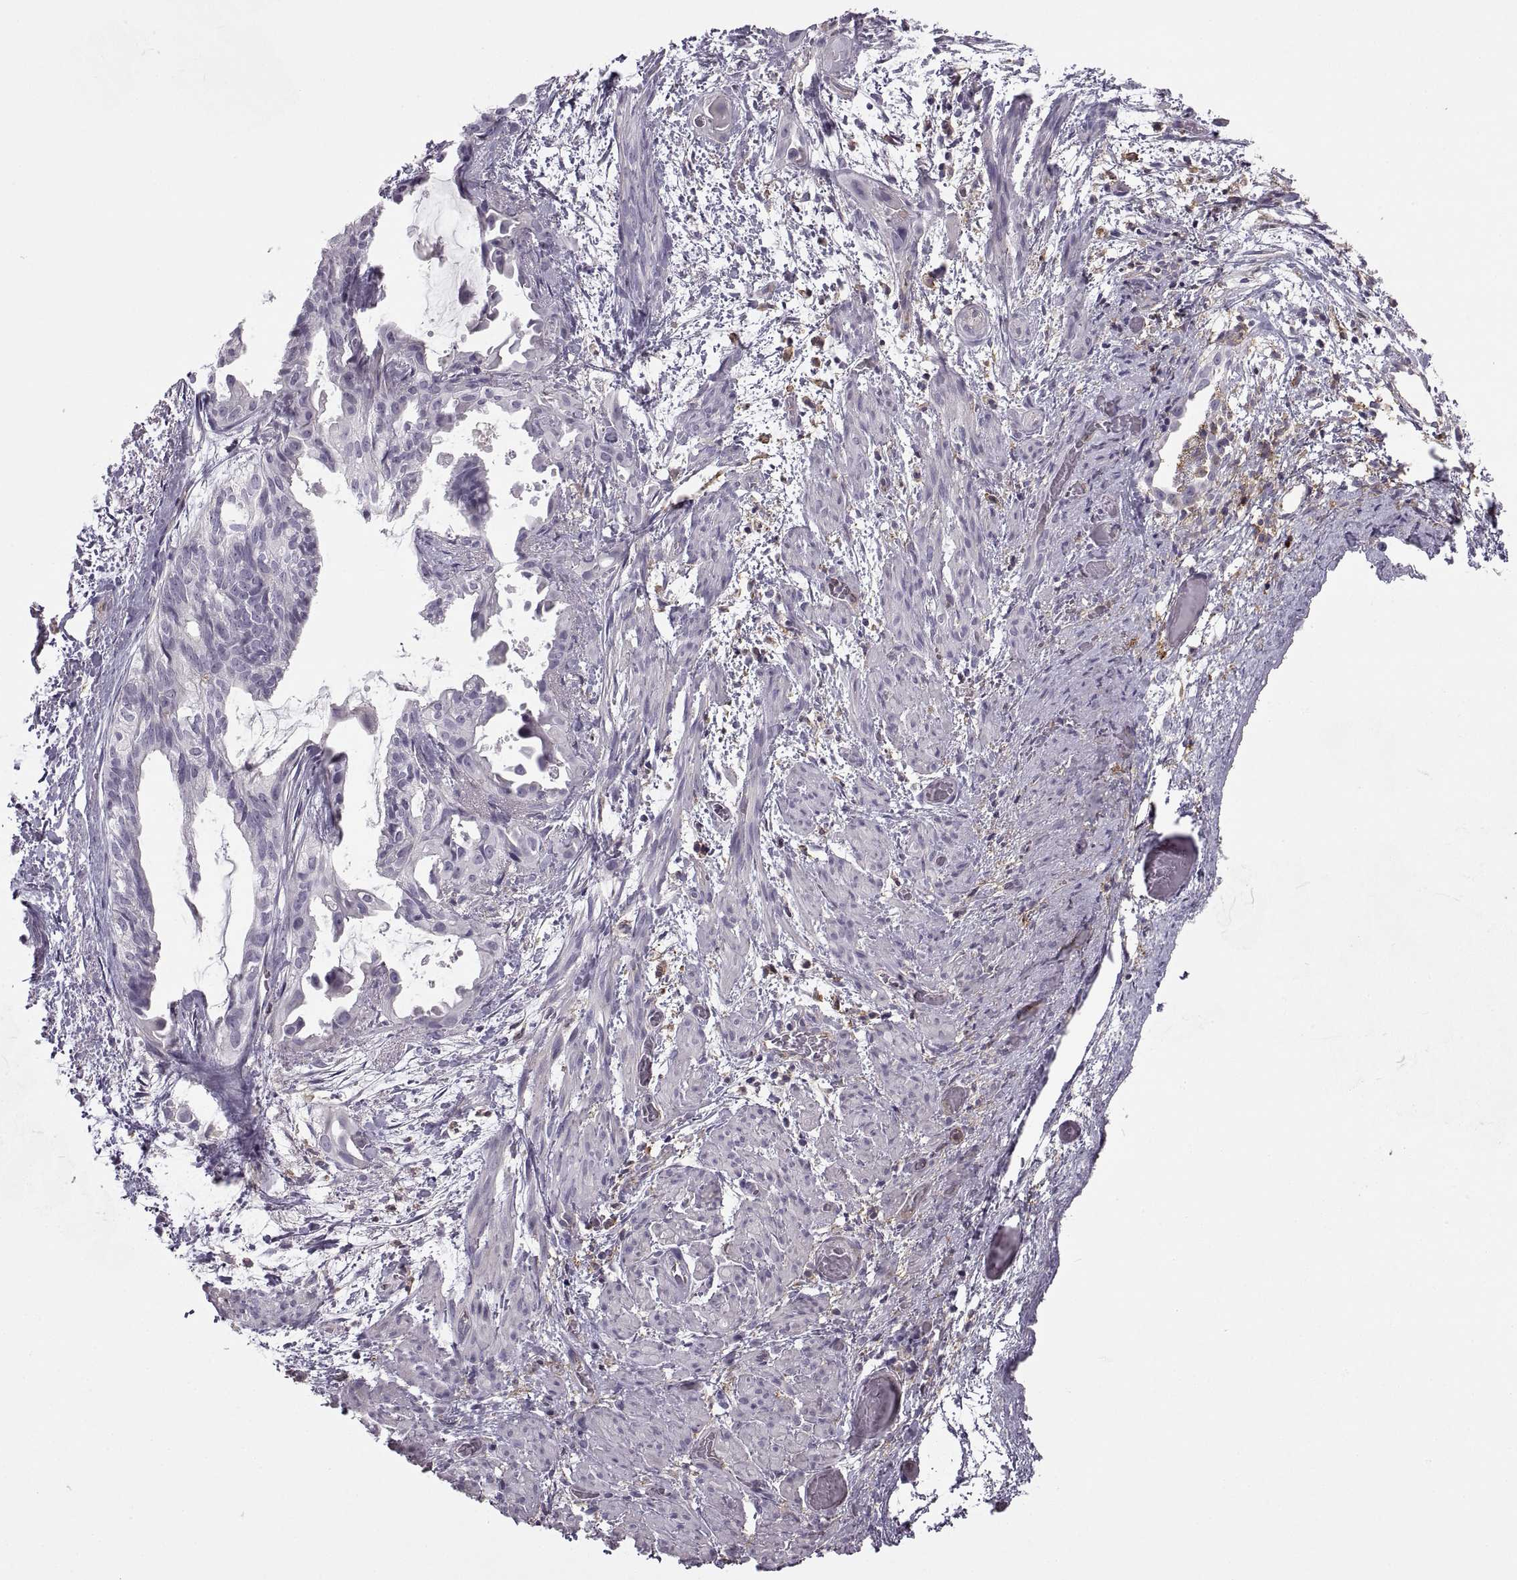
{"staining": {"intensity": "negative", "quantity": "none", "location": "none"}, "tissue": "endometrial cancer", "cell_type": "Tumor cells", "image_type": "cancer", "snomed": [{"axis": "morphology", "description": "Adenocarcinoma, NOS"}, {"axis": "topography", "description": "Endometrium"}], "caption": "IHC micrograph of human adenocarcinoma (endometrial) stained for a protein (brown), which displays no positivity in tumor cells. (DAB (3,3'-diaminobenzidine) IHC, high magnification).", "gene": "RALB", "patient": {"sex": "female", "age": 86}}